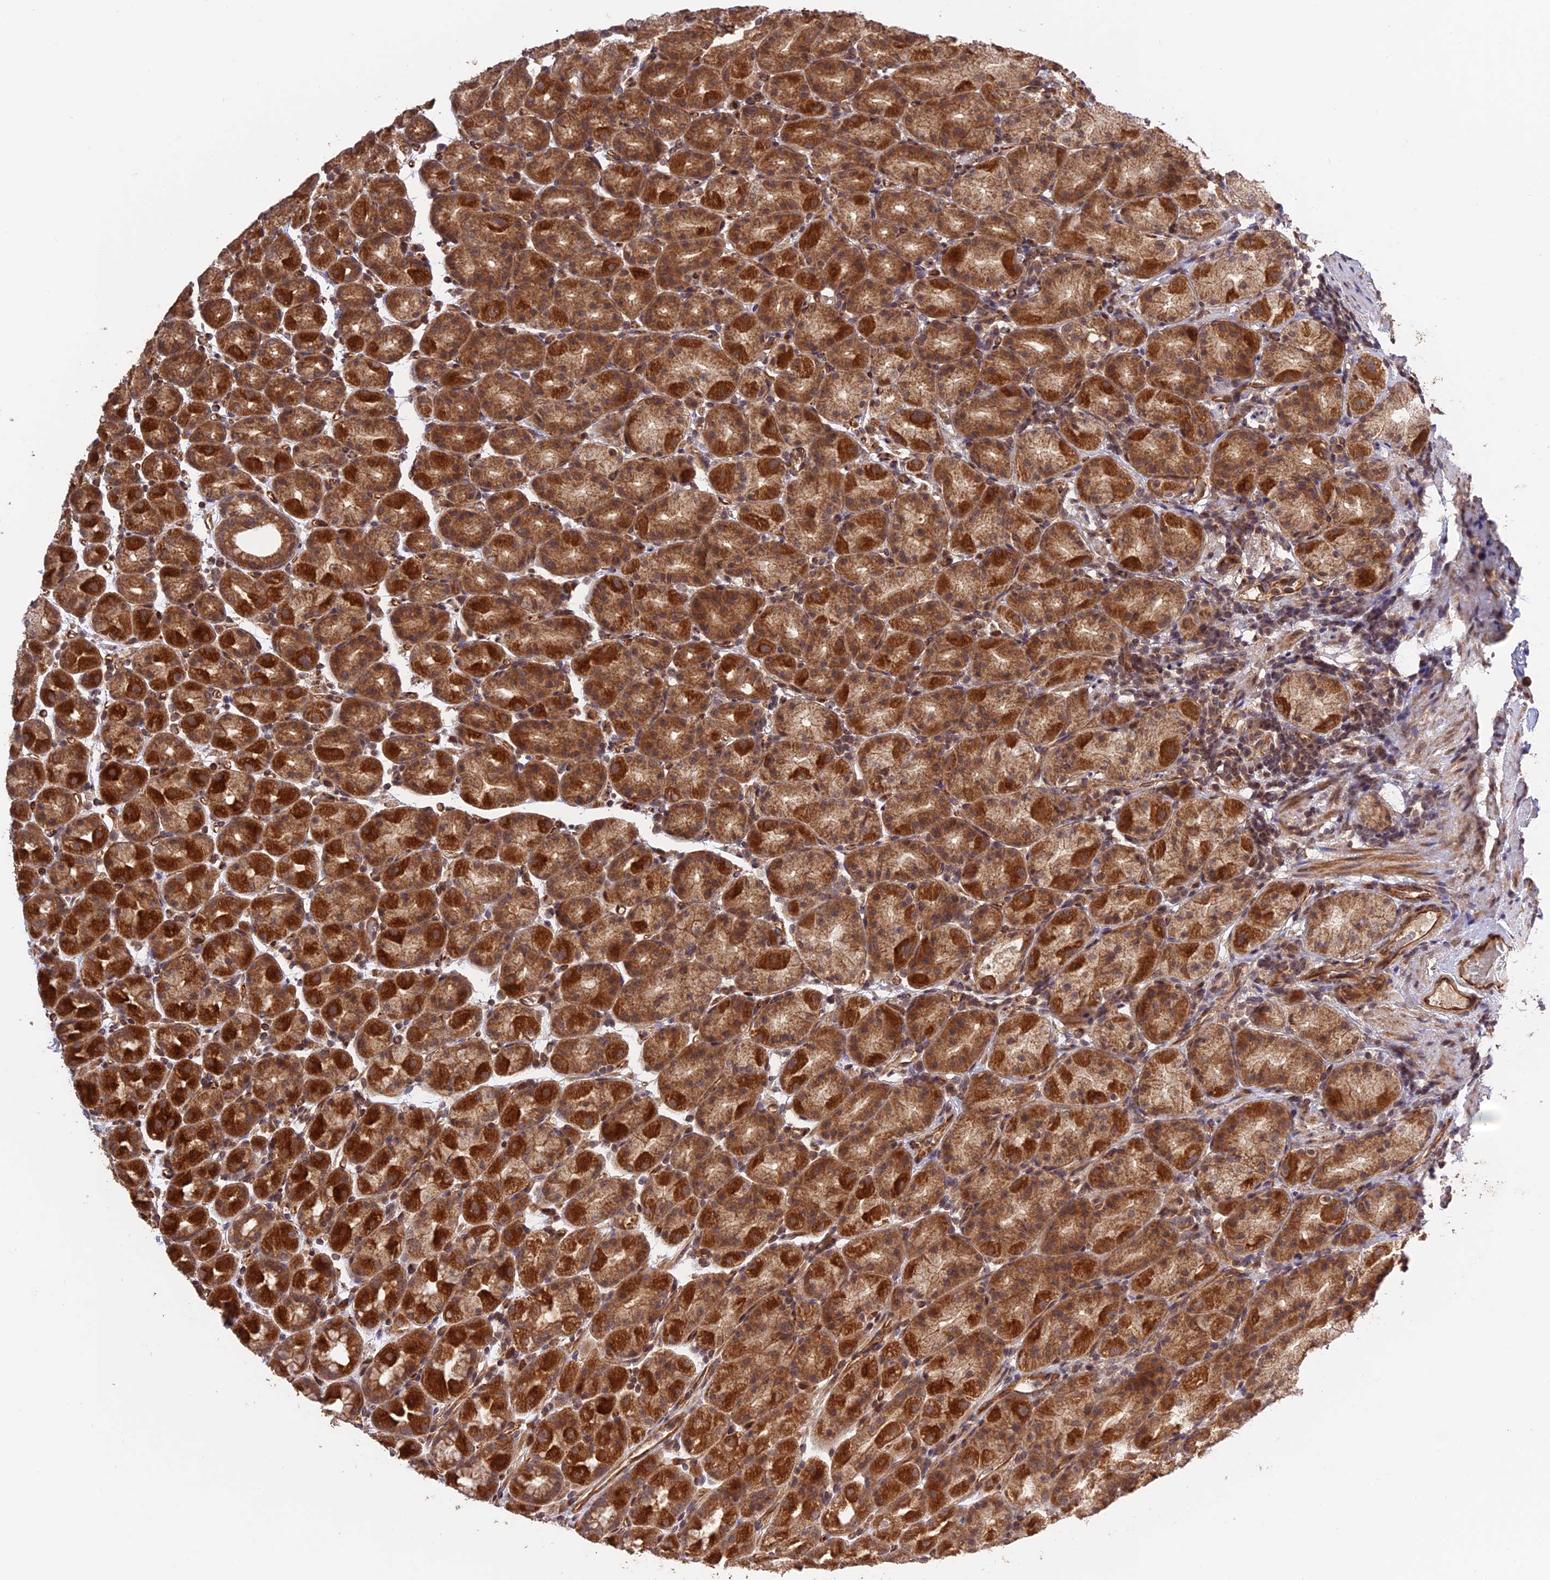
{"staining": {"intensity": "strong", "quantity": ">75%", "location": "cytoplasmic/membranous"}, "tissue": "stomach", "cell_type": "Glandular cells", "image_type": "normal", "snomed": [{"axis": "morphology", "description": "Normal tissue, NOS"}, {"axis": "topography", "description": "Stomach, upper"}], "caption": "Brown immunohistochemical staining in benign human stomach exhibits strong cytoplasmic/membranous expression in approximately >75% of glandular cells. (DAB (3,3'-diaminobenzidine) = brown stain, brightfield microscopy at high magnification).", "gene": "CREBL2", "patient": {"sex": "male", "age": 68}}